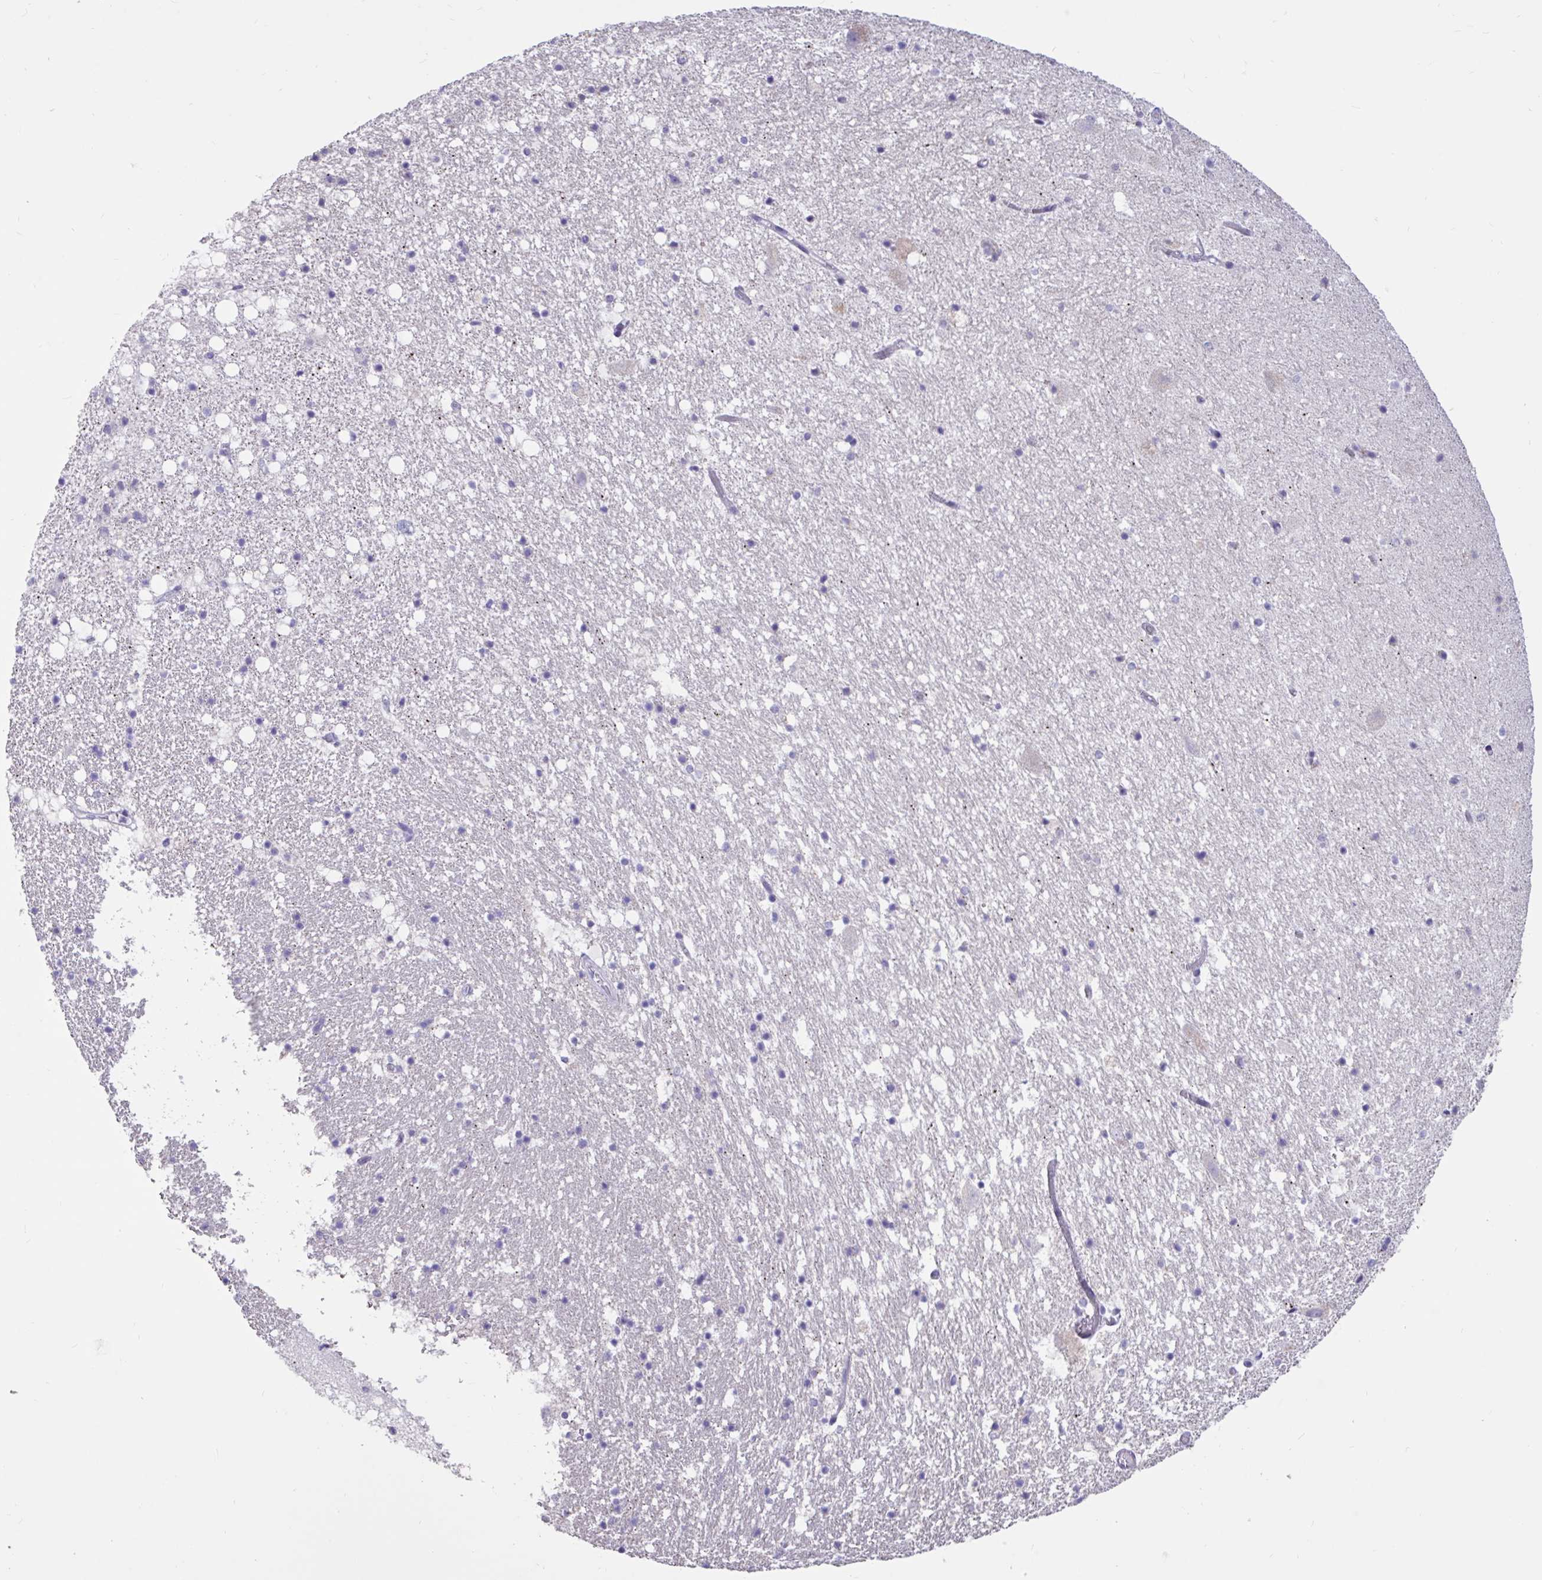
{"staining": {"intensity": "negative", "quantity": "none", "location": "none"}, "tissue": "hippocampus", "cell_type": "Glial cells", "image_type": "normal", "snomed": [{"axis": "morphology", "description": "Normal tissue, NOS"}, {"axis": "topography", "description": "Hippocampus"}], "caption": "DAB (3,3'-diaminobenzidine) immunohistochemical staining of benign human hippocampus reveals no significant expression in glial cells.", "gene": "DDX39A", "patient": {"sex": "female", "age": 42}}